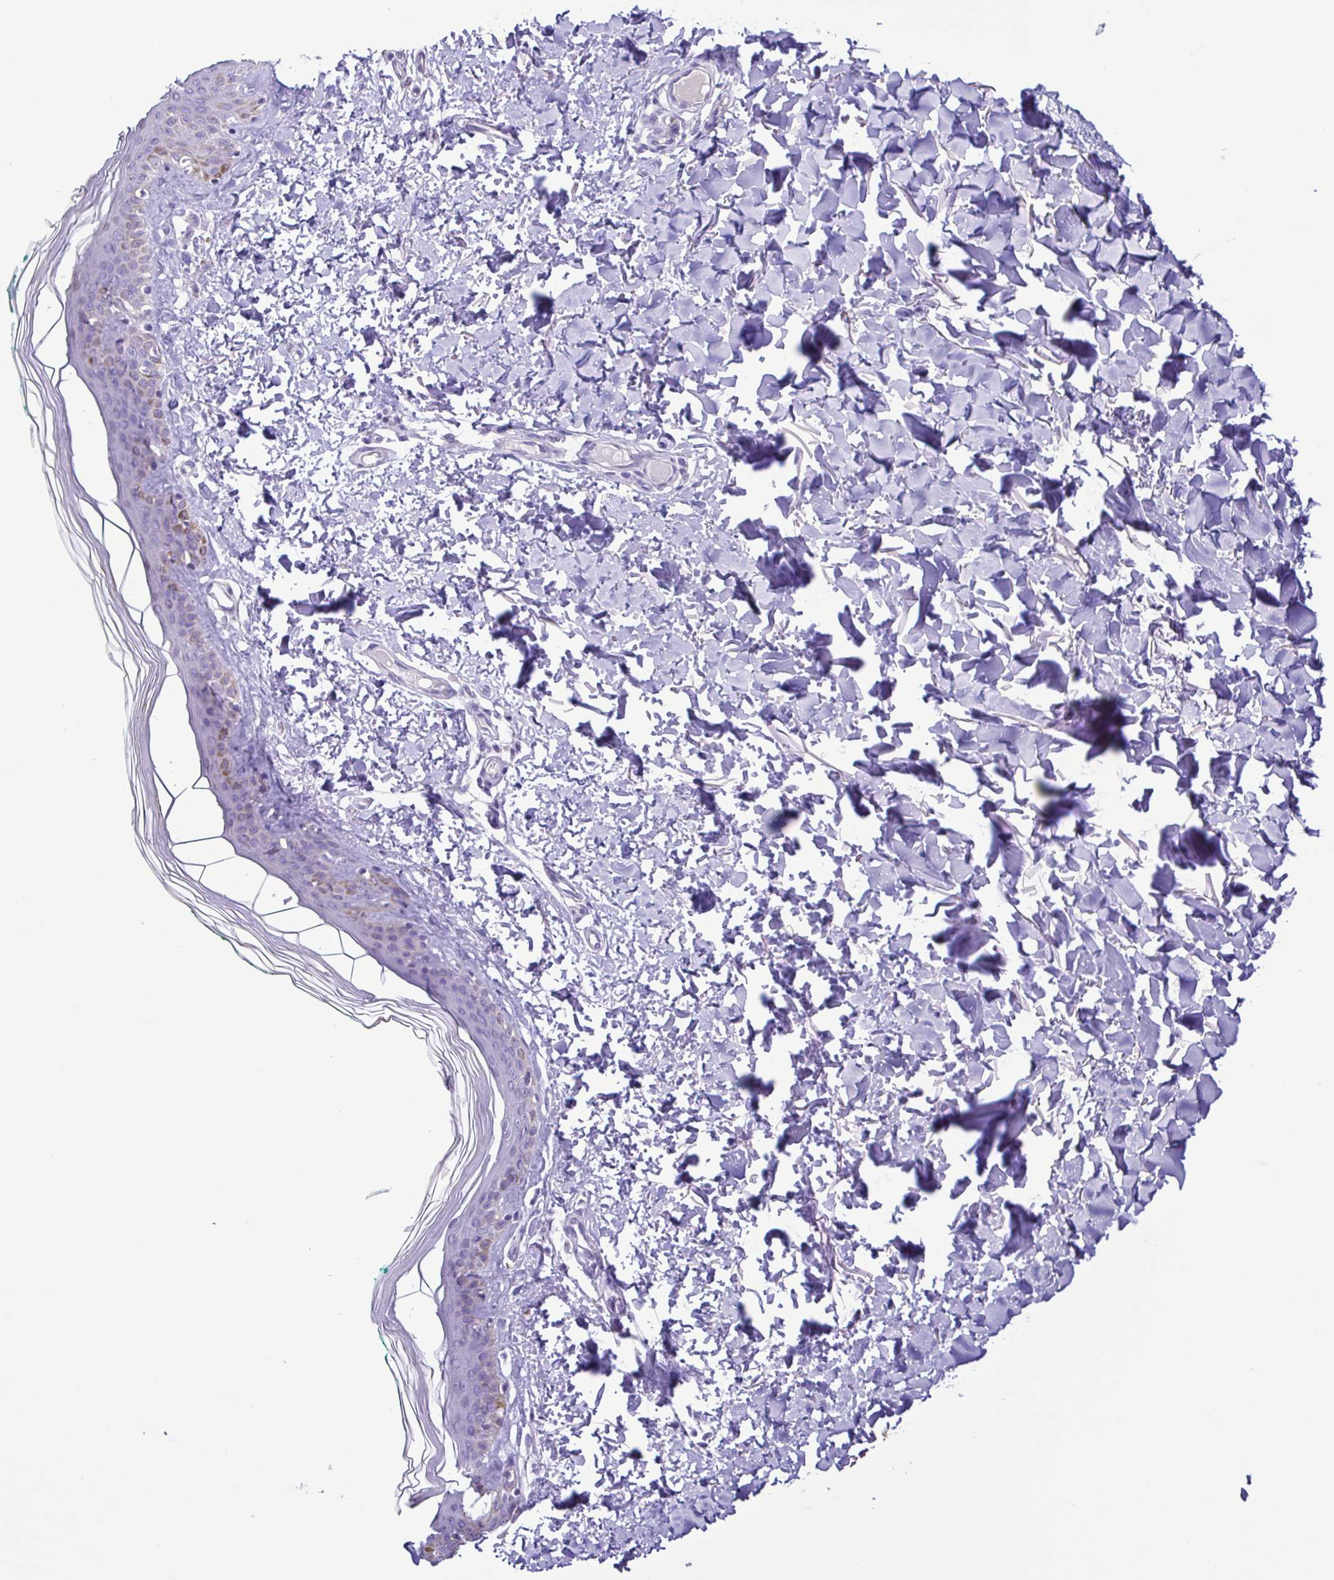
{"staining": {"intensity": "negative", "quantity": "none", "location": "none"}, "tissue": "skin", "cell_type": "Fibroblasts", "image_type": "normal", "snomed": [{"axis": "morphology", "description": "Normal tissue, NOS"}, {"axis": "topography", "description": "Skin"}, {"axis": "topography", "description": "Peripheral nerve tissue"}], "caption": "Immunohistochemical staining of unremarkable human skin demonstrates no significant positivity in fibroblasts. Brightfield microscopy of immunohistochemistry (IHC) stained with DAB (brown) and hematoxylin (blue), captured at high magnification.", "gene": "CBY2", "patient": {"sex": "female", "age": 45}}